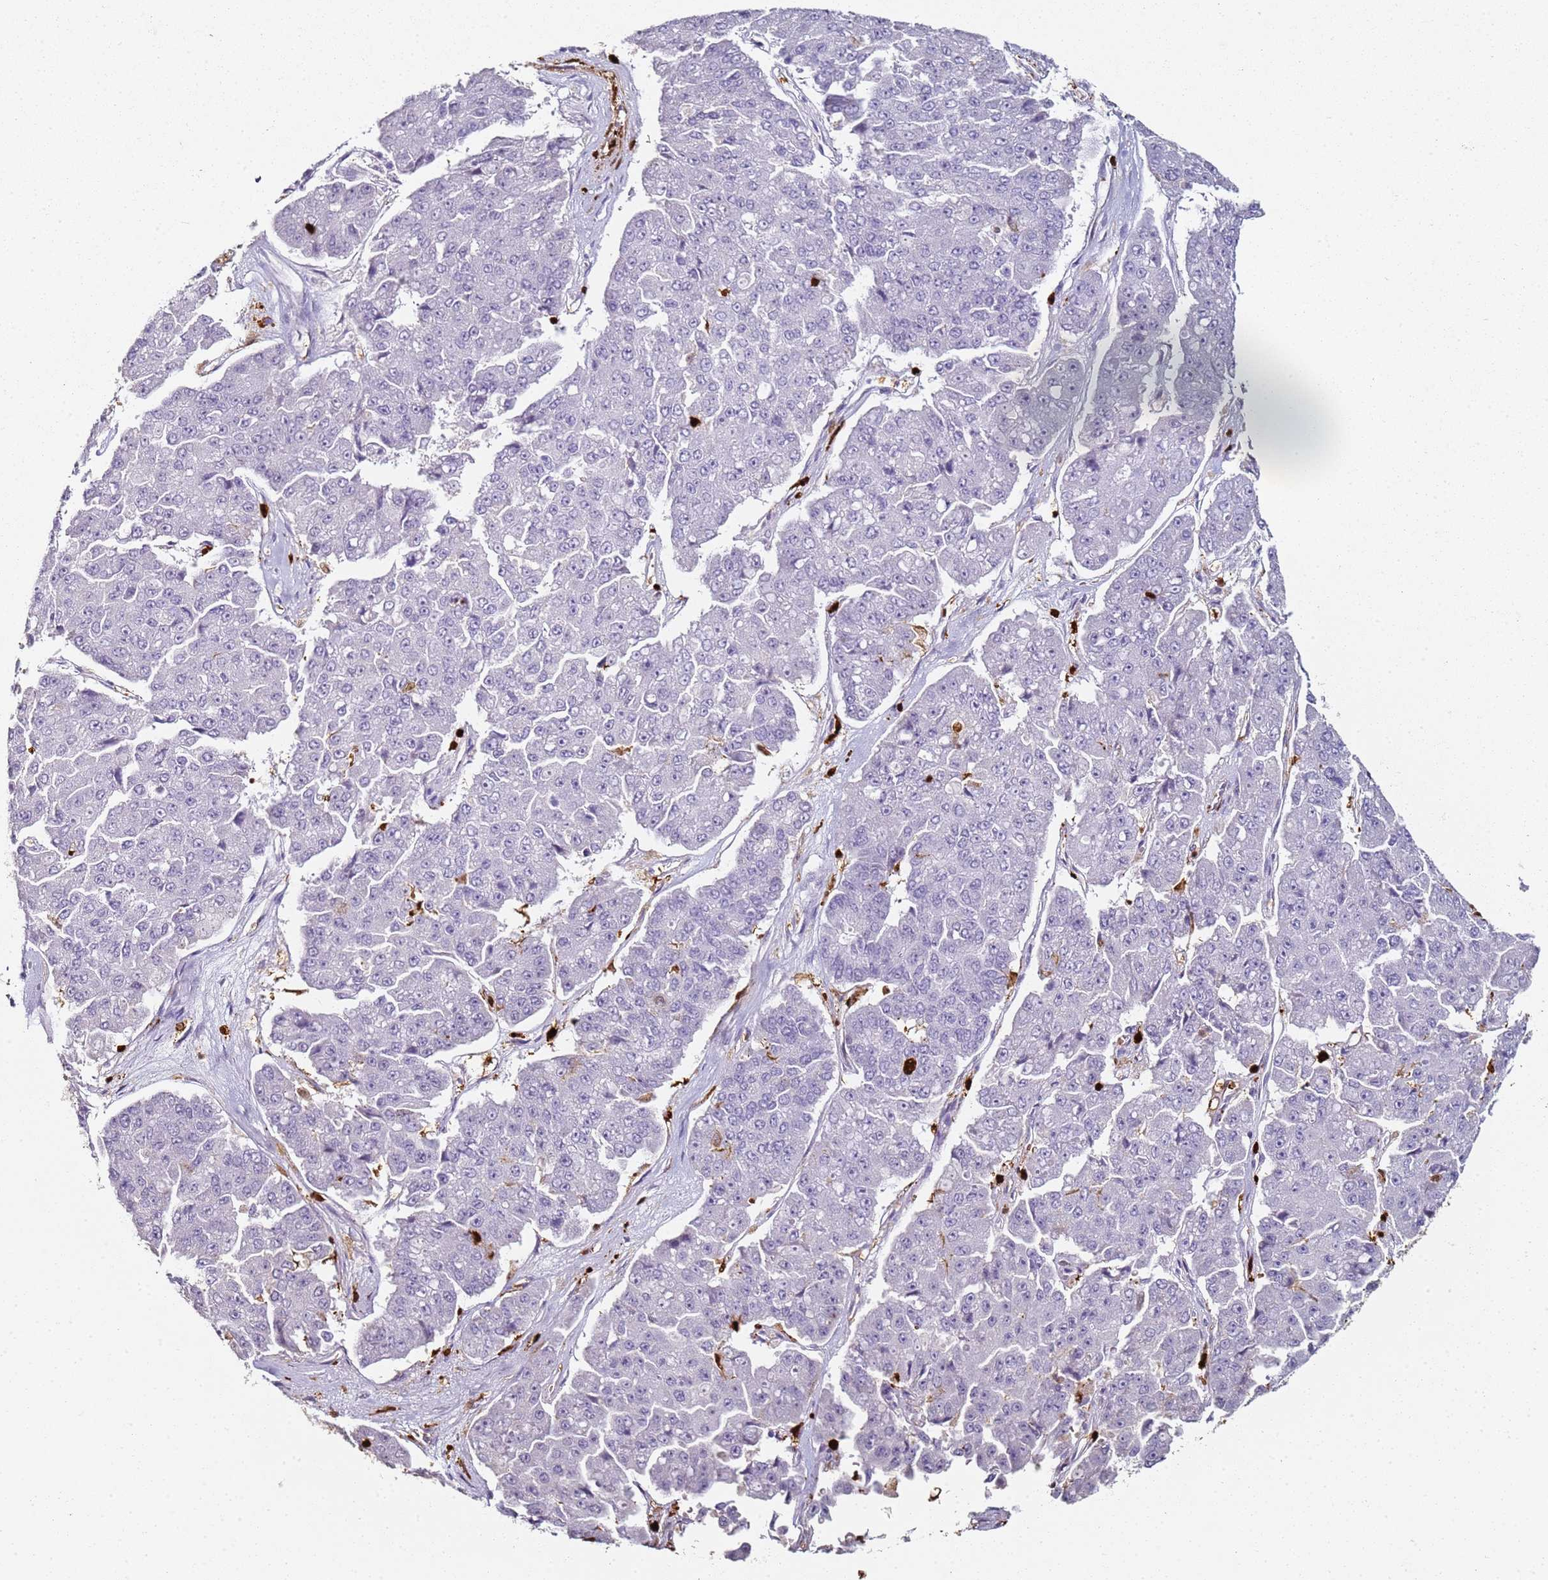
{"staining": {"intensity": "negative", "quantity": "none", "location": "none"}, "tissue": "pancreatic cancer", "cell_type": "Tumor cells", "image_type": "cancer", "snomed": [{"axis": "morphology", "description": "Adenocarcinoma, NOS"}, {"axis": "topography", "description": "Pancreas"}], "caption": "Tumor cells are negative for brown protein staining in pancreatic cancer (adenocarcinoma).", "gene": "S100A4", "patient": {"sex": "male", "age": 50}}